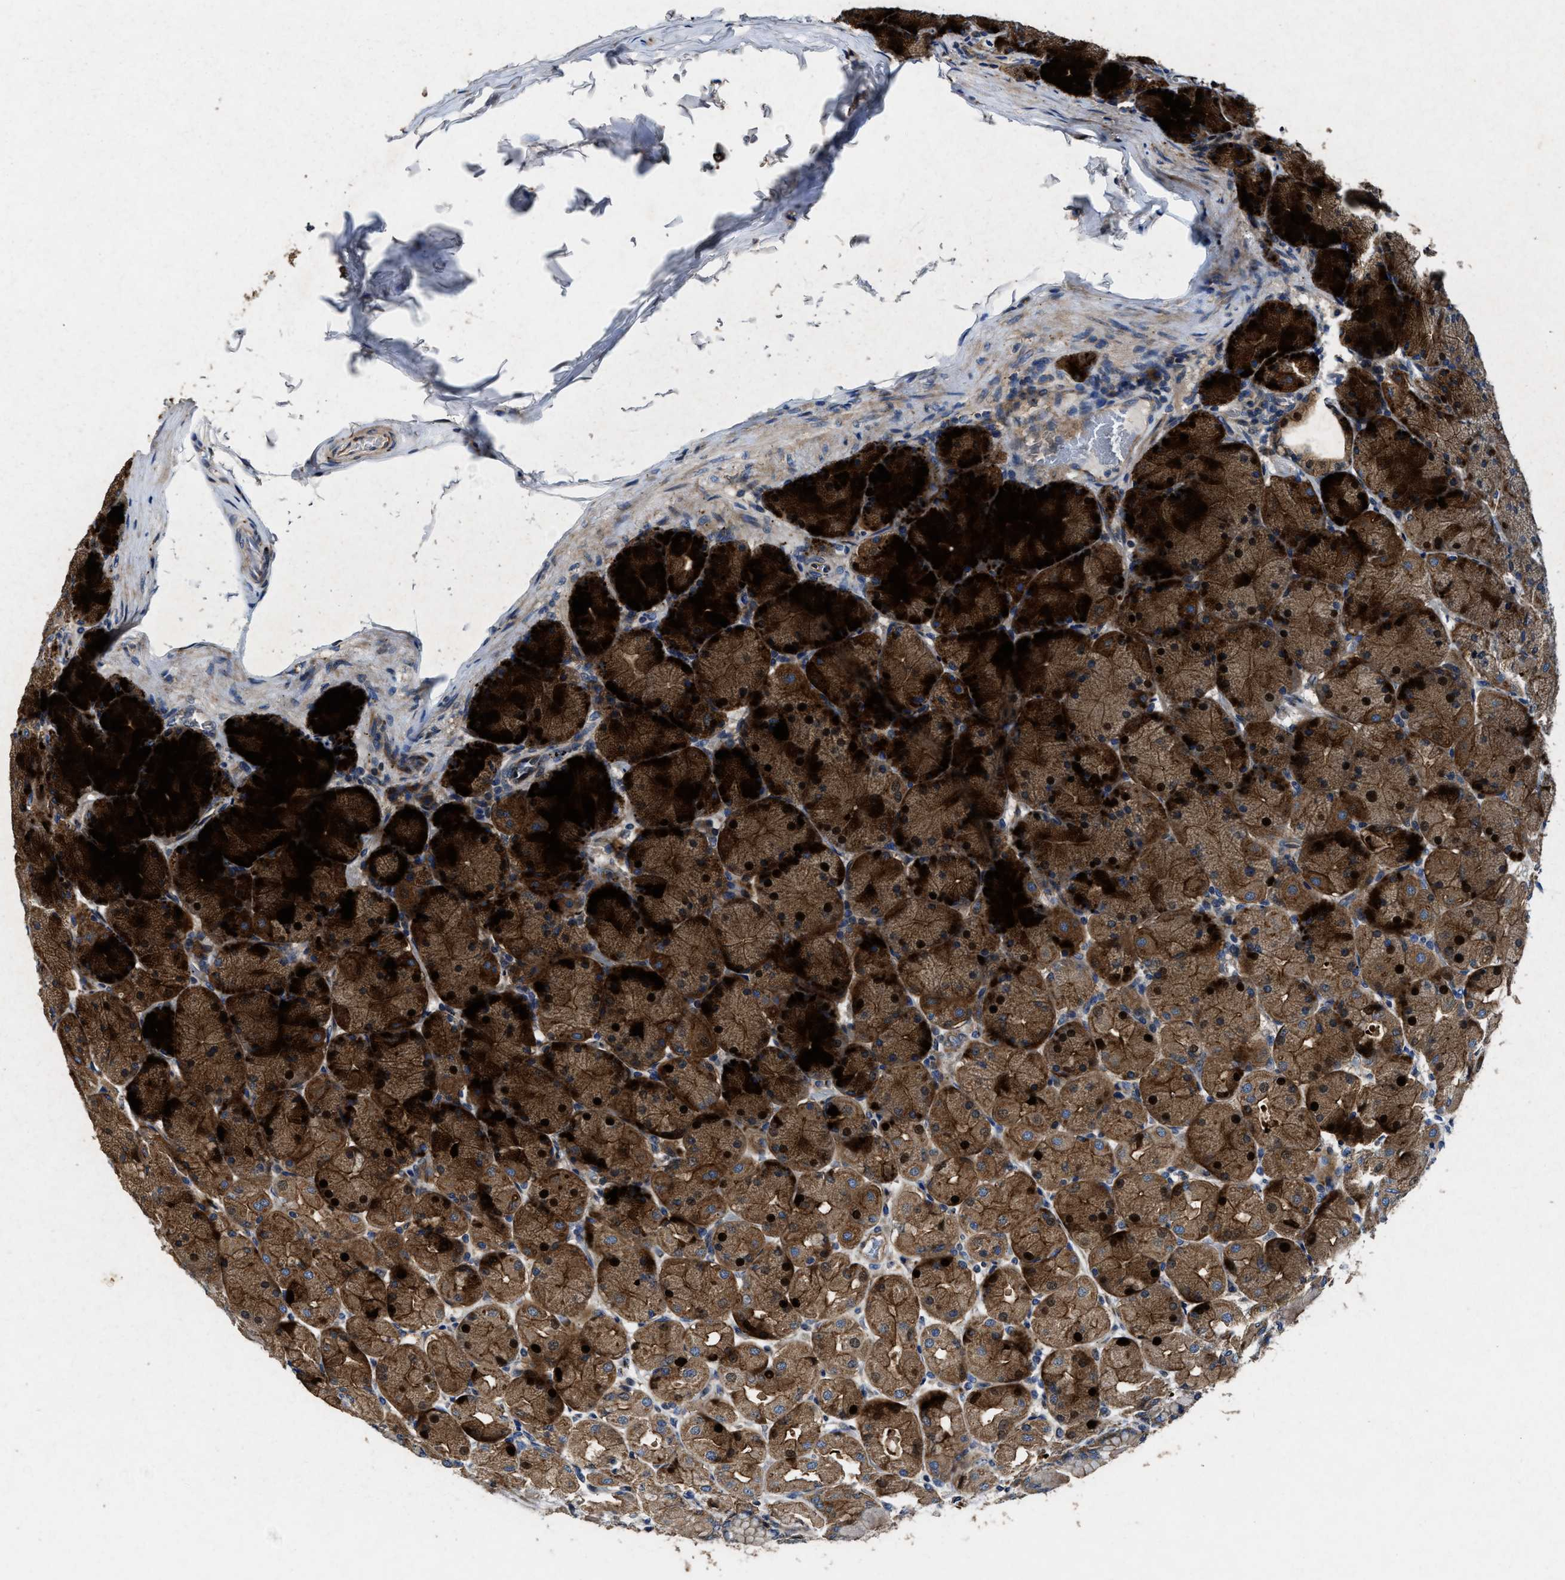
{"staining": {"intensity": "strong", "quantity": ">75%", "location": "cytoplasmic/membranous,nuclear"}, "tissue": "stomach", "cell_type": "Glandular cells", "image_type": "normal", "snomed": [{"axis": "morphology", "description": "Normal tissue, NOS"}, {"axis": "topography", "description": "Stomach, upper"}], "caption": "Glandular cells reveal high levels of strong cytoplasmic/membranous,nuclear positivity in about >75% of cells in unremarkable stomach.", "gene": "PTAR1", "patient": {"sex": "female", "age": 56}}